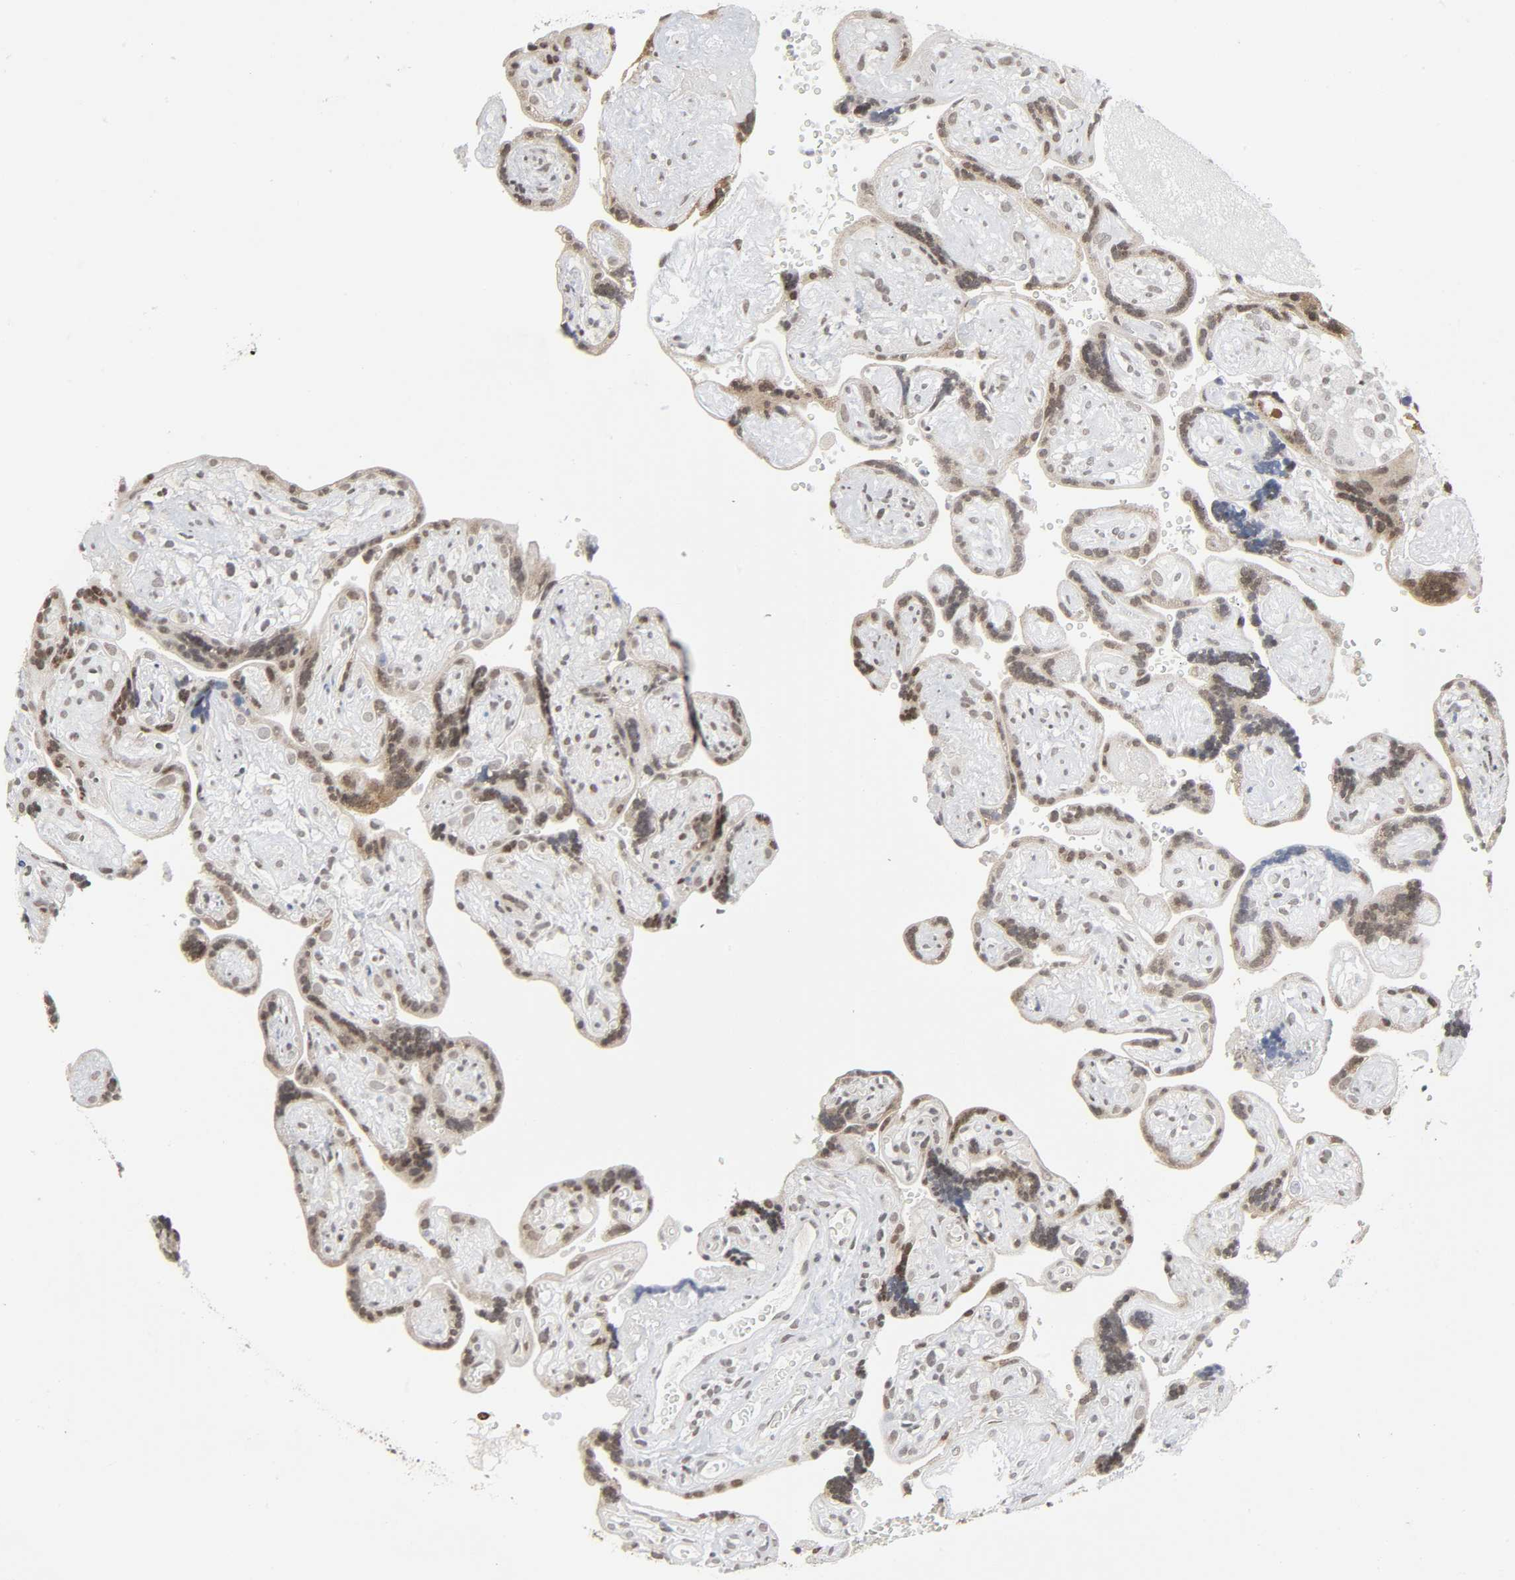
{"staining": {"intensity": "weak", "quantity": "25%-75%", "location": "nuclear"}, "tissue": "placenta", "cell_type": "Trophoblastic cells", "image_type": "normal", "snomed": [{"axis": "morphology", "description": "Normal tissue, NOS"}, {"axis": "topography", "description": "Placenta"}], "caption": "A brown stain labels weak nuclear positivity of a protein in trophoblastic cells of normal placenta.", "gene": "MUC1", "patient": {"sex": "female", "age": 30}}